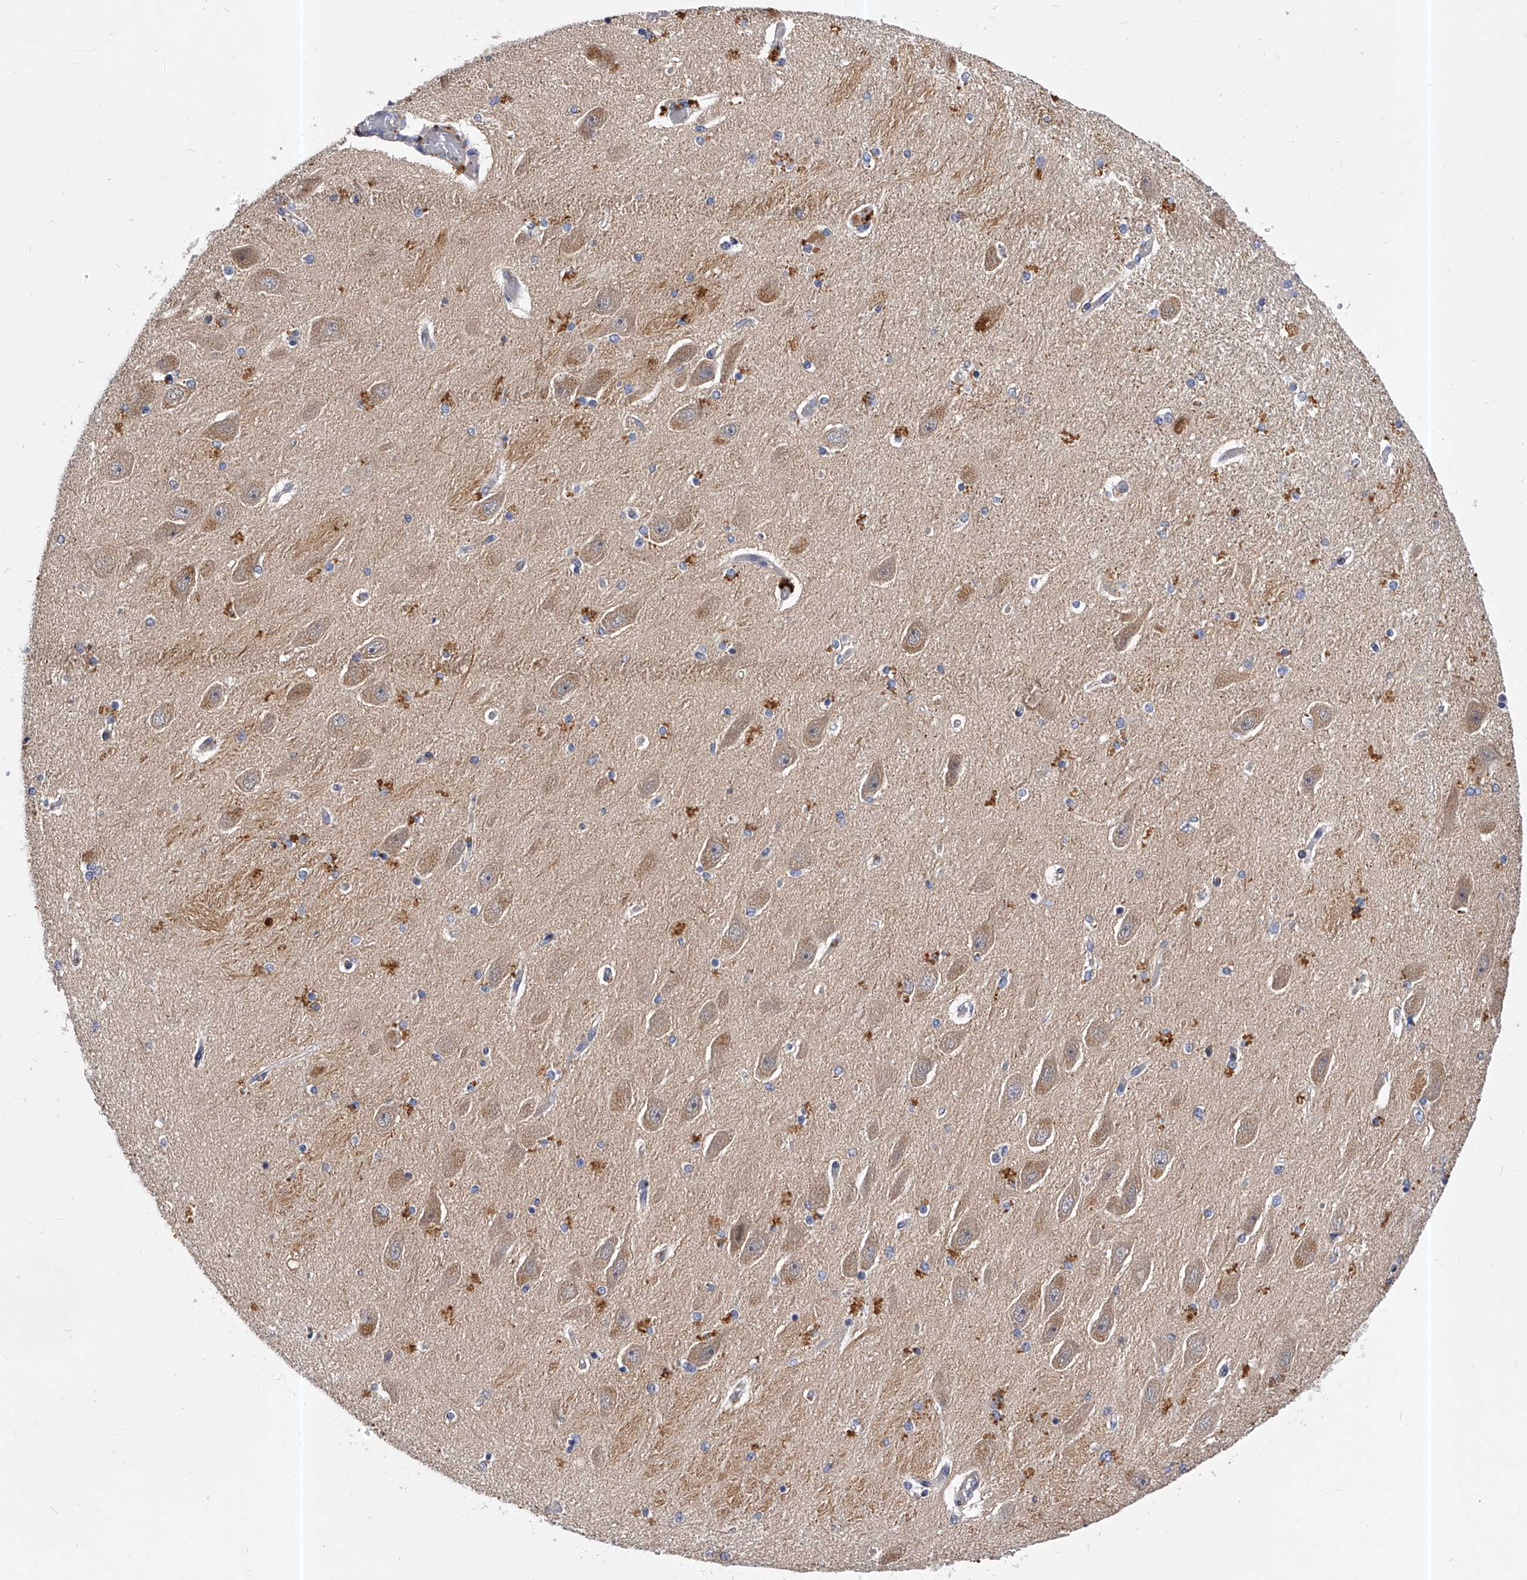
{"staining": {"intensity": "moderate", "quantity": "<25%", "location": "cytoplasmic/membranous"}, "tissue": "hippocampus", "cell_type": "Glial cells", "image_type": "normal", "snomed": [{"axis": "morphology", "description": "Normal tissue, NOS"}, {"axis": "topography", "description": "Hippocampus"}], "caption": "A brown stain shows moderate cytoplasmic/membranous positivity of a protein in glial cells of benign human hippocampus.", "gene": "PPP5C", "patient": {"sex": "female", "age": 54}}